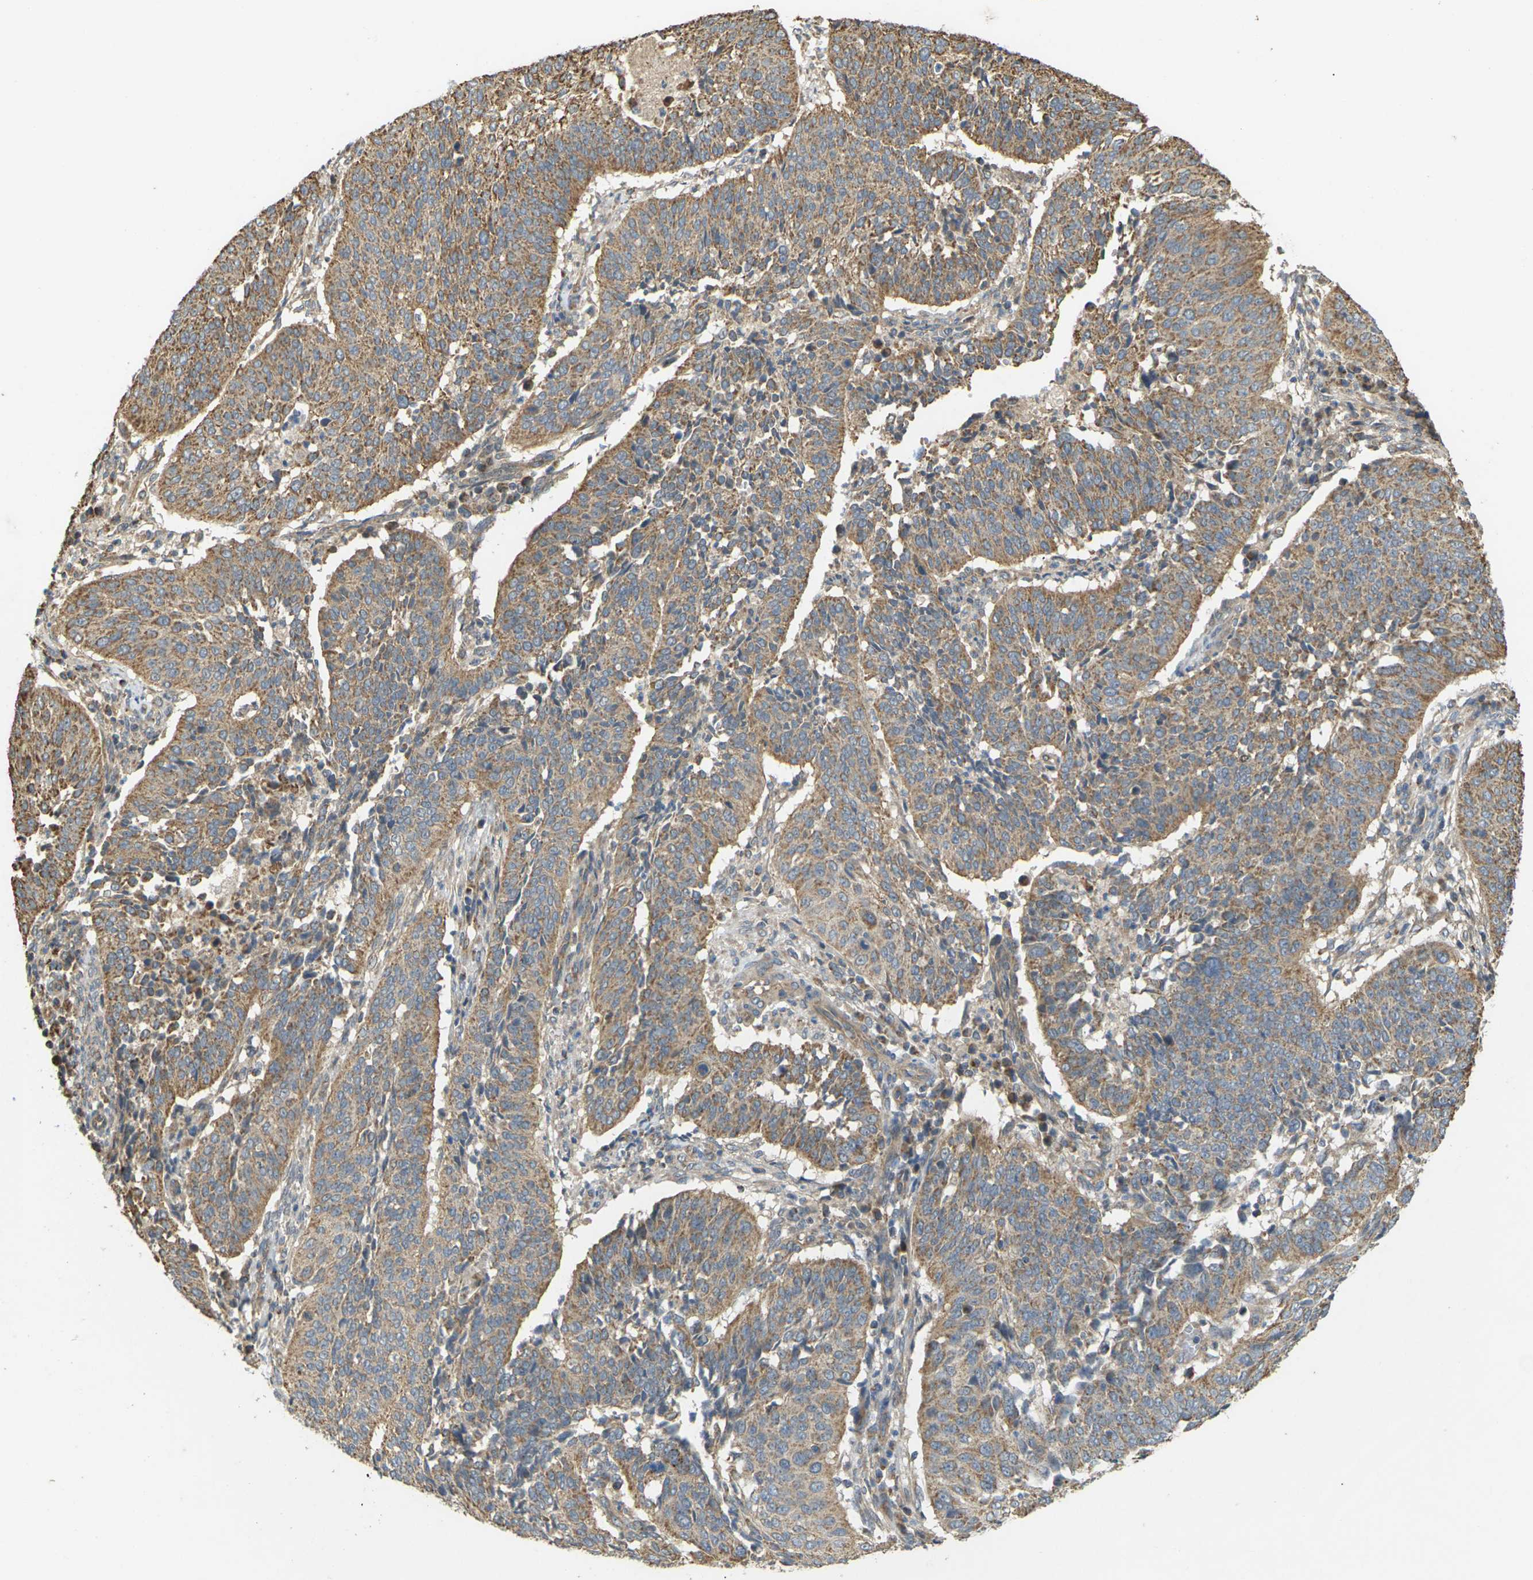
{"staining": {"intensity": "moderate", "quantity": ">75%", "location": "cytoplasmic/membranous"}, "tissue": "cervical cancer", "cell_type": "Tumor cells", "image_type": "cancer", "snomed": [{"axis": "morphology", "description": "Normal tissue, NOS"}, {"axis": "morphology", "description": "Squamous cell carcinoma, NOS"}, {"axis": "topography", "description": "Cervix"}], "caption": "Protein staining displays moderate cytoplasmic/membranous expression in about >75% of tumor cells in cervical cancer (squamous cell carcinoma). (Stains: DAB (3,3'-diaminobenzidine) in brown, nuclei in blue, Microscopy: brightfield microscopy at high magnification).", "gene": "KSR1", "patient": {"sex": "female", "age": 39}}